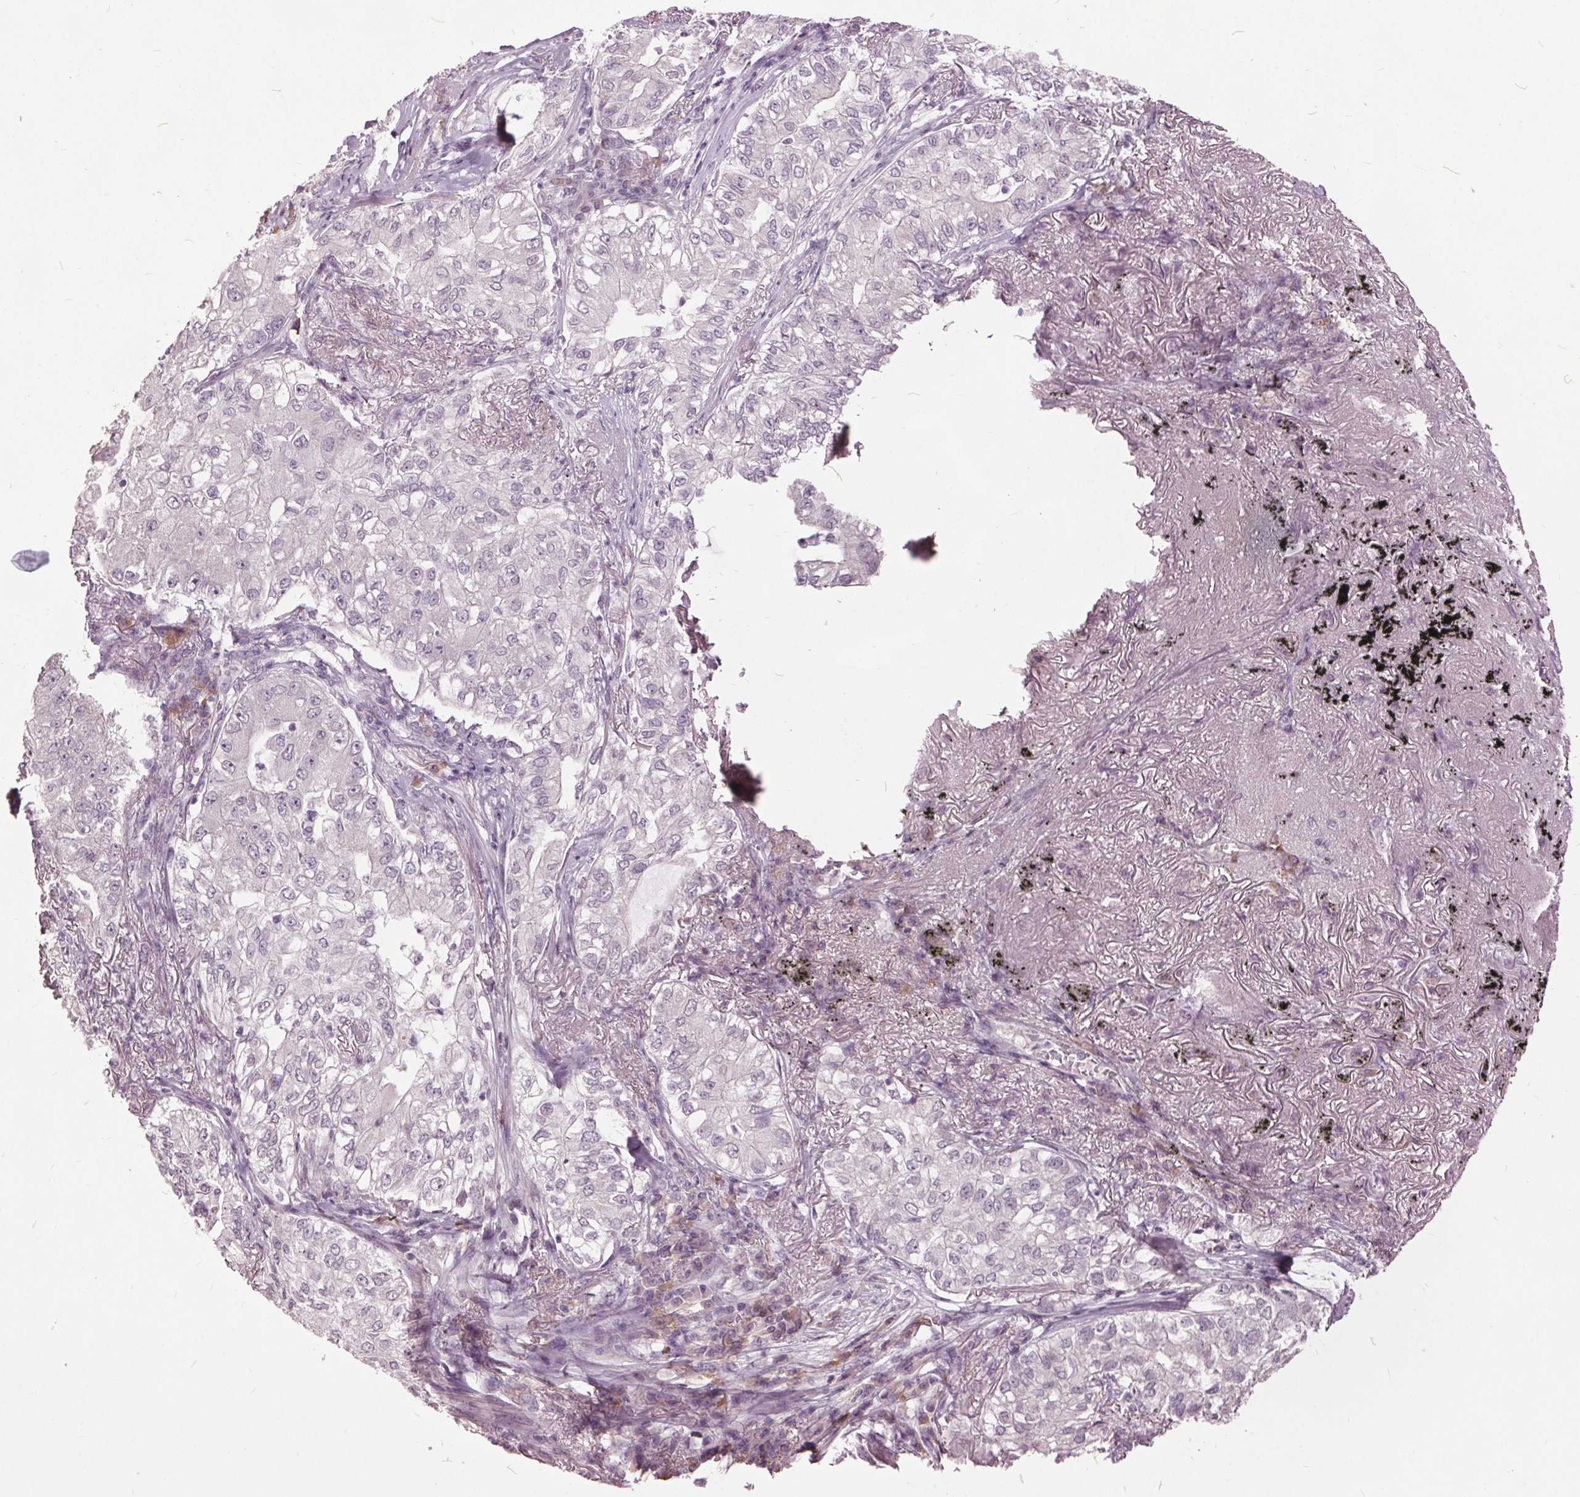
{"staining": {"intensity": "negative", "quantity": "none", "location": "none"}, "tissue": "lung cancer", "cell_type": "Tumor cells", "image_type": "cancer", "snomed": [{"axis": "morphology", "description": "Adenocarcinoma, NOS"}, {"axis": "topography", "description": "Lung"}], "caption": "IHC micrograph of neoplastic tissue: lung adenocarcinoma stained with DAB demonstrates no significant protein expression in tumor cells.", "gene": "CXCL16", "patient": {"sex": "female", "age": 73}}